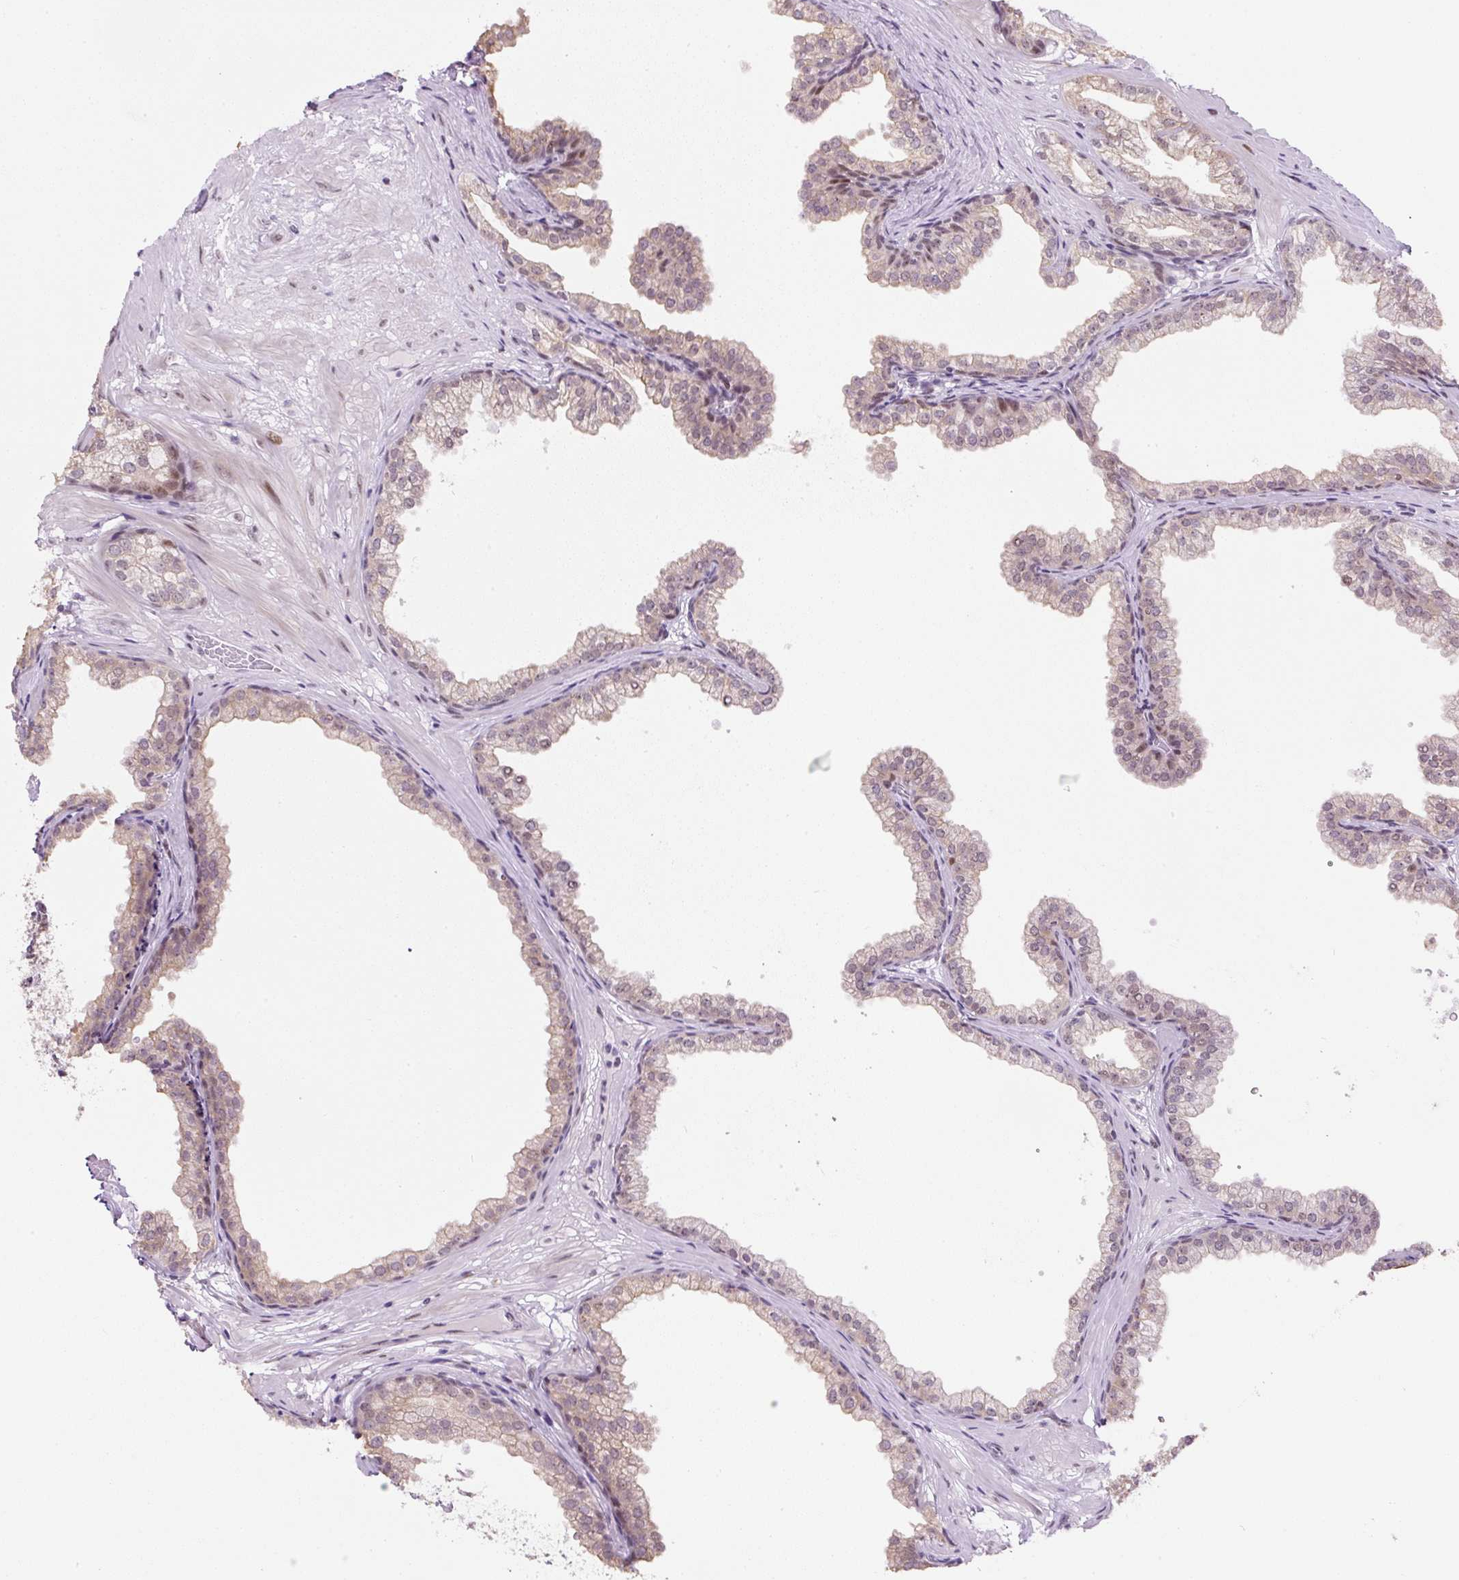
{"staining": {"intensity": "weak", "quantity": "25%-75%", "location": "cytoplasmic/membranous"}, "tissue": "prostate", "cell_type": "Glandular cells", "image_type": "normal", "snomed": [{"axis": "morphology", "description": "Normal tissue, NOS"}, {"axis": "topography", "description": "Prostate"}], "caption": "Human prostate stained with a protein marker shows weak staining in glandular cells.", "gene": "TAF1A", "patient": {"sex": "male", "age": 37}}